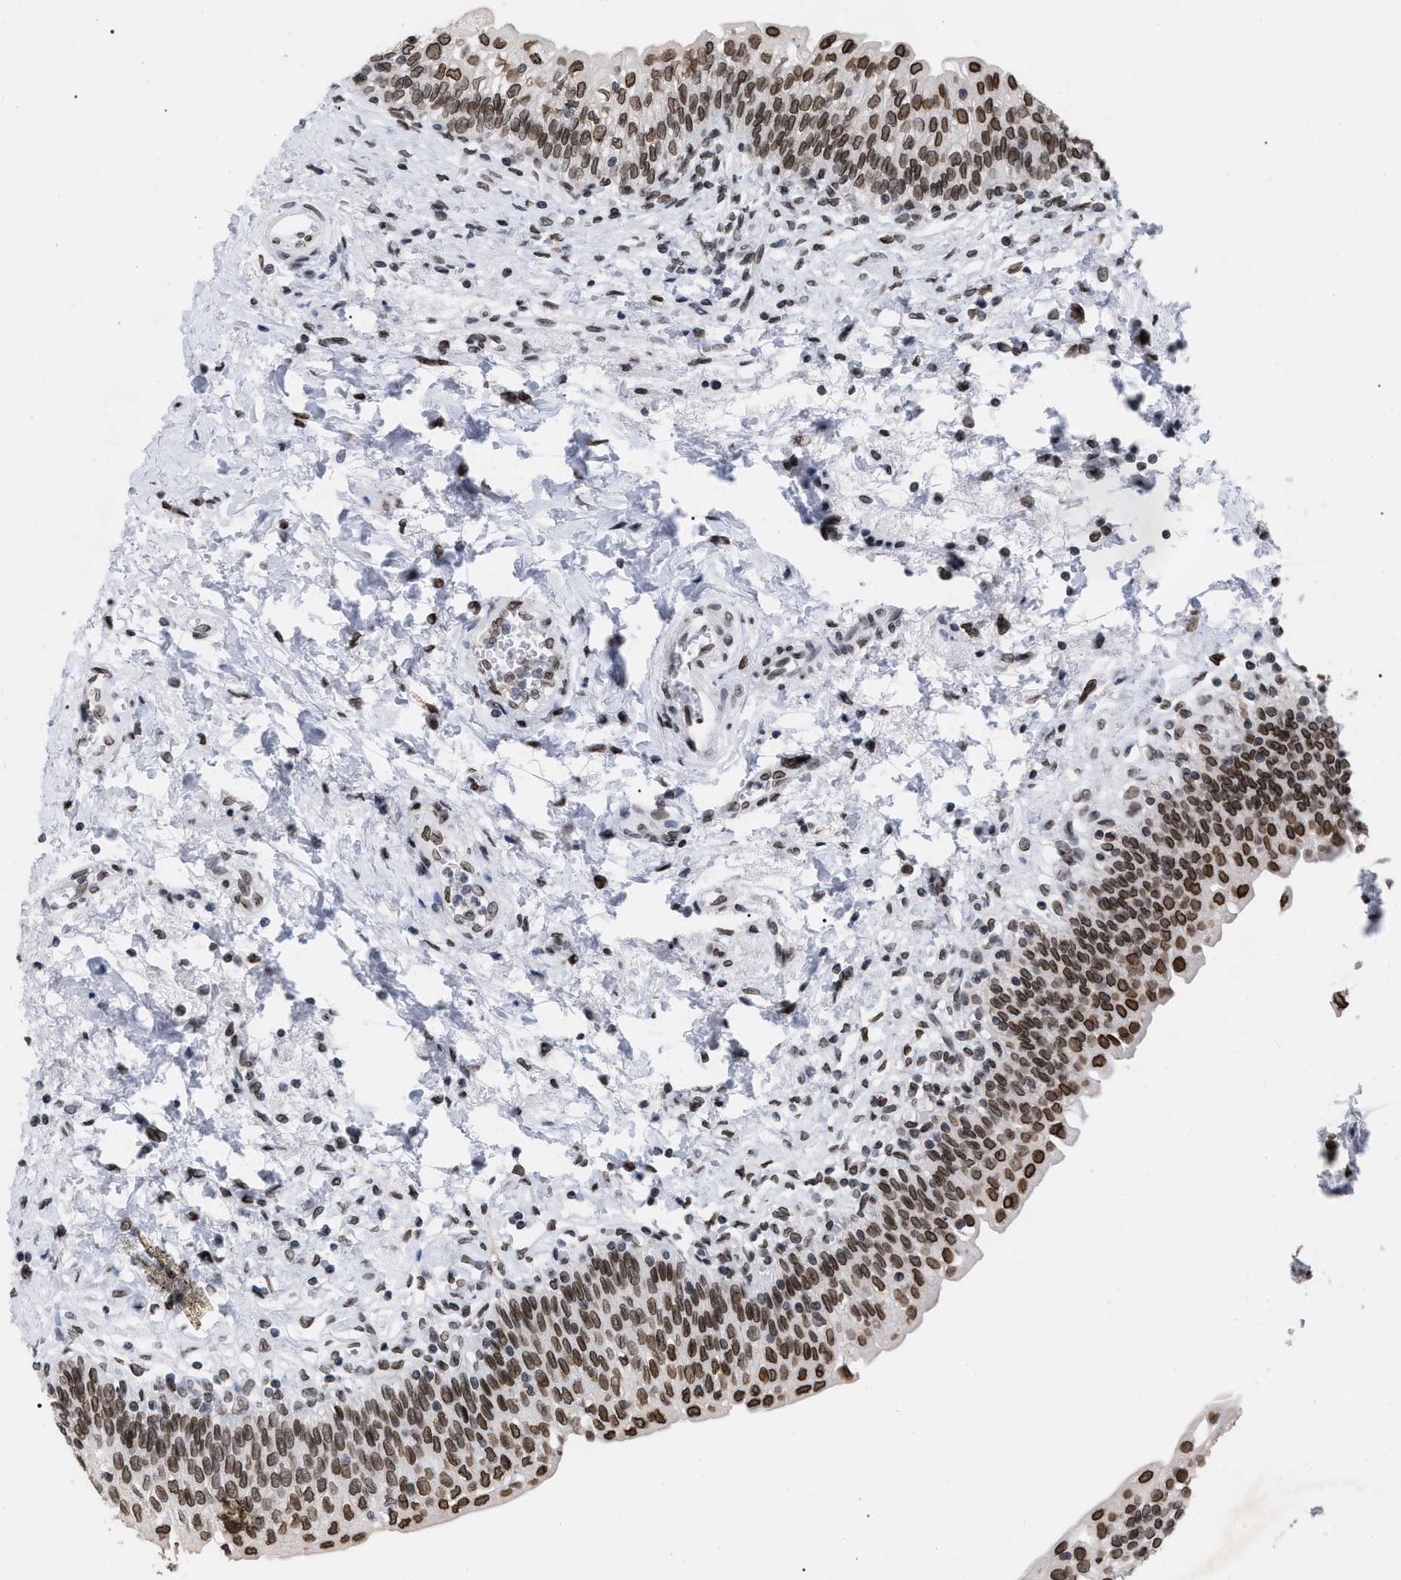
{"staining": {"intensity": "strong", "quantity": ">75%", "location": "cytoplasmic/membranous,nuclear"}, "tissue": "urinary bladder", "cell_type": "Urothelial cells", "image_type": "normal", "snomed": [{"axis": "morphology", "description": "Normal tissue, NOS"}, {"axis": "topography", "description": "Urinary bladder"}], "caption": "Urinary bladder stained with DAB immunohistochemistry exhibits high levels of strong cytoplasmic/membranous,nuclear expression in approximately >75% of urothelial cells. The protein of interest is shown in brown color, while the nuclei are stained blue.", "gene": "TPR", "patient": {"sex": "male", "age": 55}}